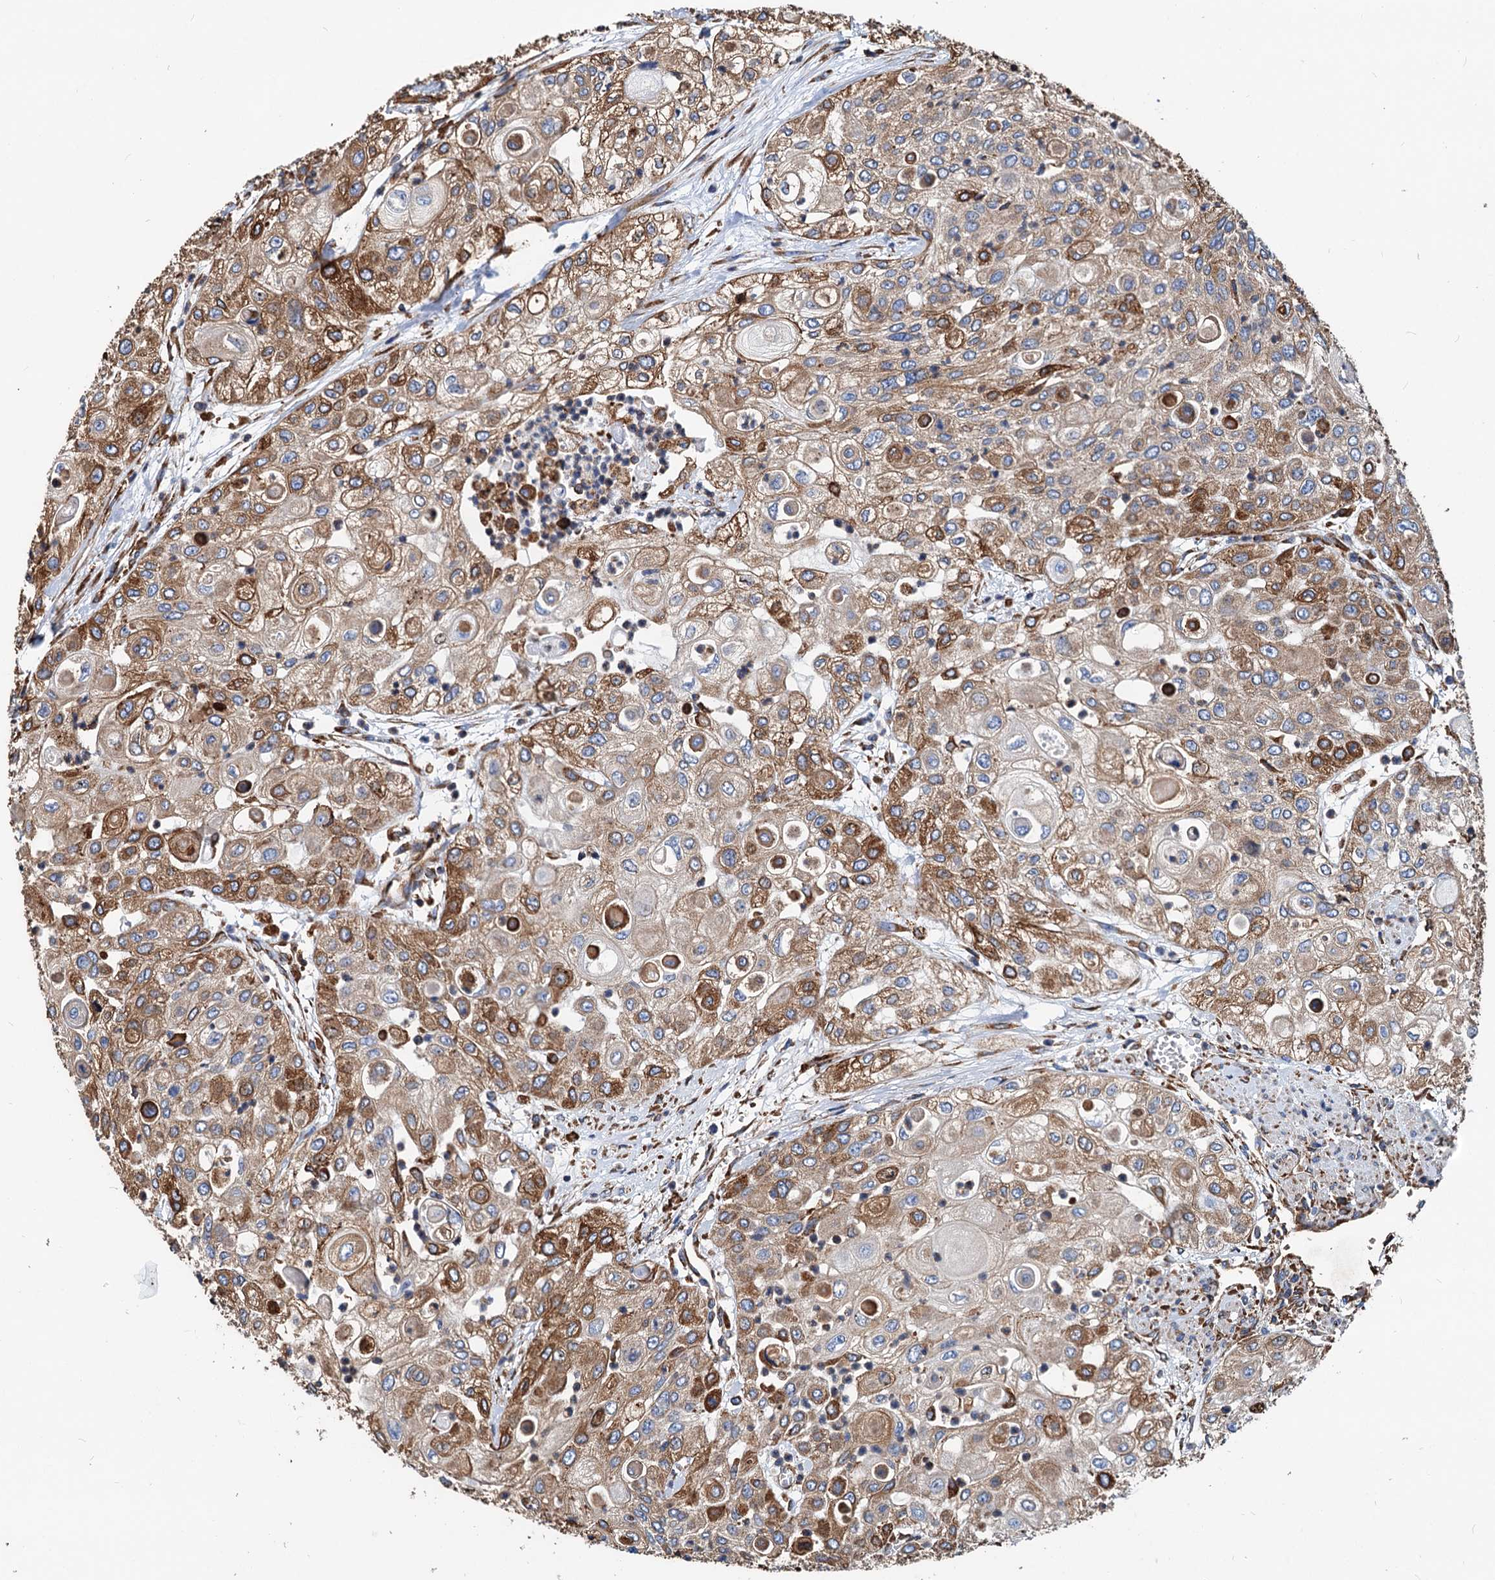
{"staining": {"intensity": "moderate", "quantity": ">75%", "location": "cytoplasmic/membranous"}, "tissue": "urothelial cancer", "cell_type": "Tumor cells", "image_type": "cancer", "snomed": [{"axis": "morphology", "description": "Urothelial carcinoma, High grade"}, {"axis": "topography", "description": "Urinary bladder"}], "caption": "Moderate cytoplasmic/membranous staining is identified in about >75% of tumor cells in urothelial carcinoma (high-grade).", "gene": "HSPA5", "patient": {"sex": "female", "age": 79}}